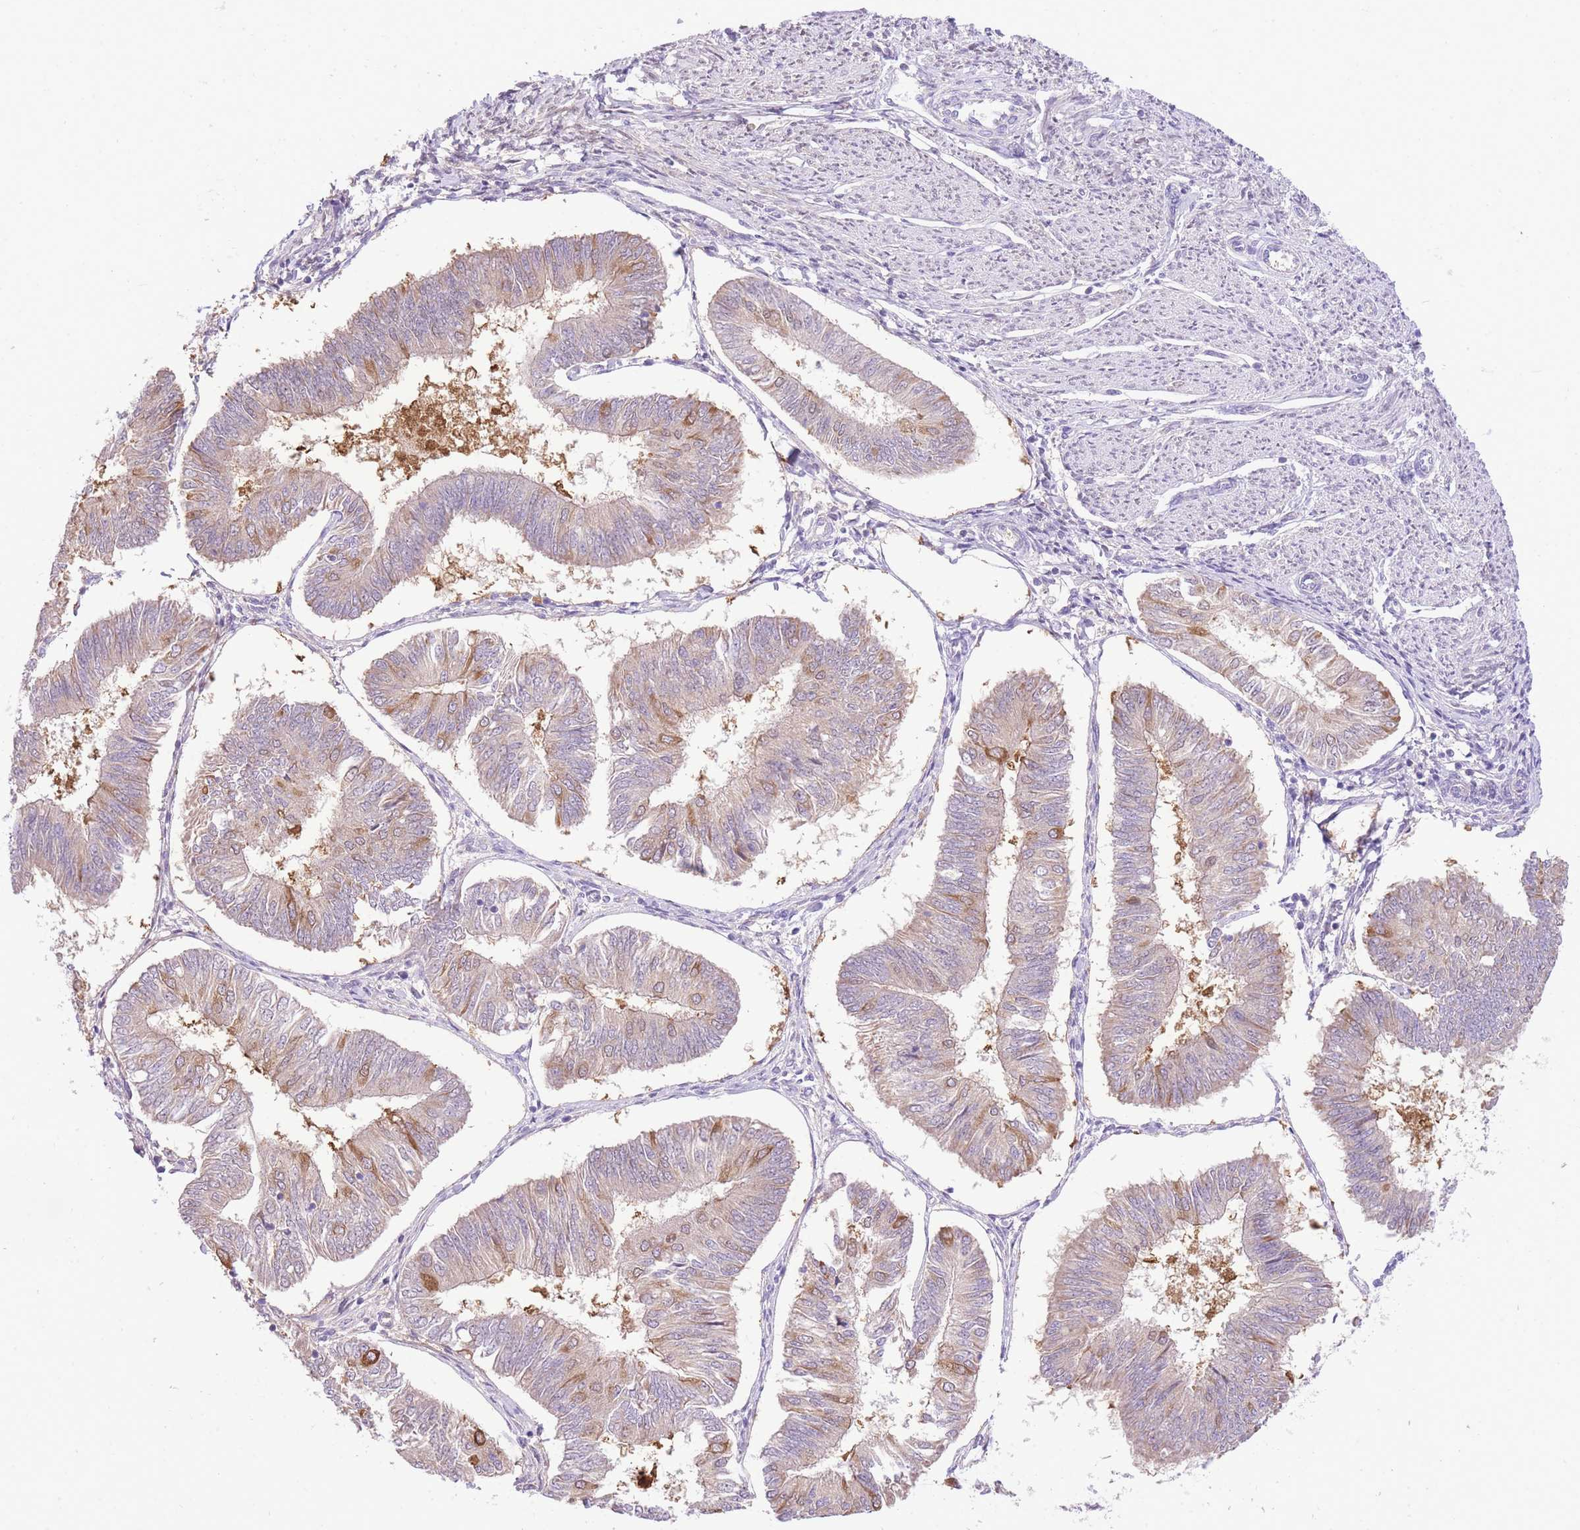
{"staining": {"intensity": "moderate", "quantity": "<25%", "location": "cytoplasmic/membranous"}, "tissue": "endometrial cancer", "cell_type": "Tumor cells", "image_type": "cancer", "snomed": [{"axis": "morphology", "description": "Adenocarcinoma, NOS"}, {"axis": "topography", "description": "Endometrium"}], "caption": "This is an image of immunohistochemistry staining of endometrial adenocarcinoma, which shows moderate staining in the cytoplasmic/membranous of tumor cells.", "gene": "LIPH", "patient": {"sex": "female", "age": 58}}